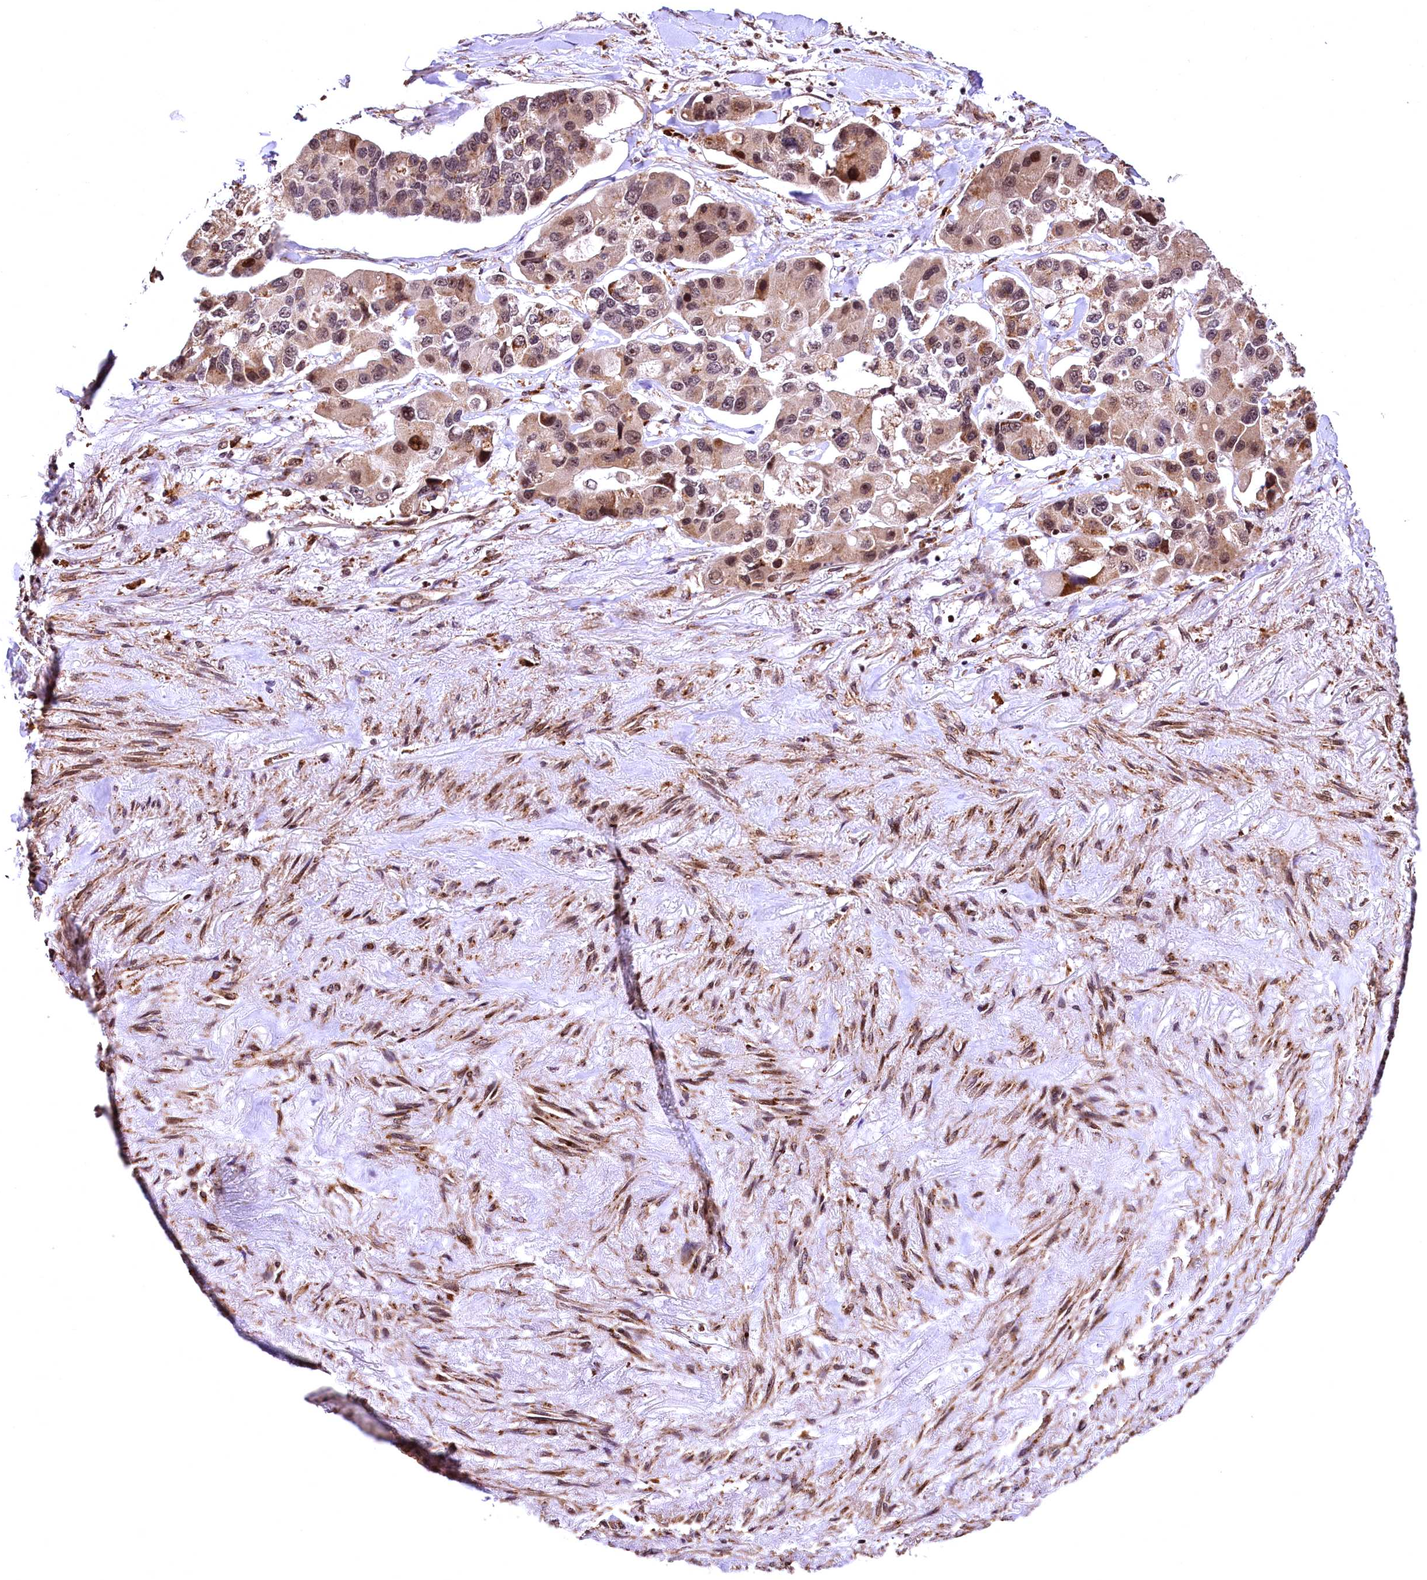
{"staining": {"intensity": "moderate", "quantity": ">75%", "location": "cytoplasmic/membranous,nuclear"}, "tissue": "lung cancer", "cell_type": "Tumor cells", "image_type": "cancer", "snomed": [{"axis": "morphology", "description": "Adenocarcinoma, NOS"}, {"axis": "topography", "description": "Lung"}], "caption": "Protein expression analysis of adenocarcinoma (lung) exhibits moderate cytoplasmic/membranous and nuclear staining in about >75% of tumor cells. (DAB = brown stain, brightfield microscopy at high magnification).", "gene": "PDS5B", "patient": {"sex": "female", "age": 54}}